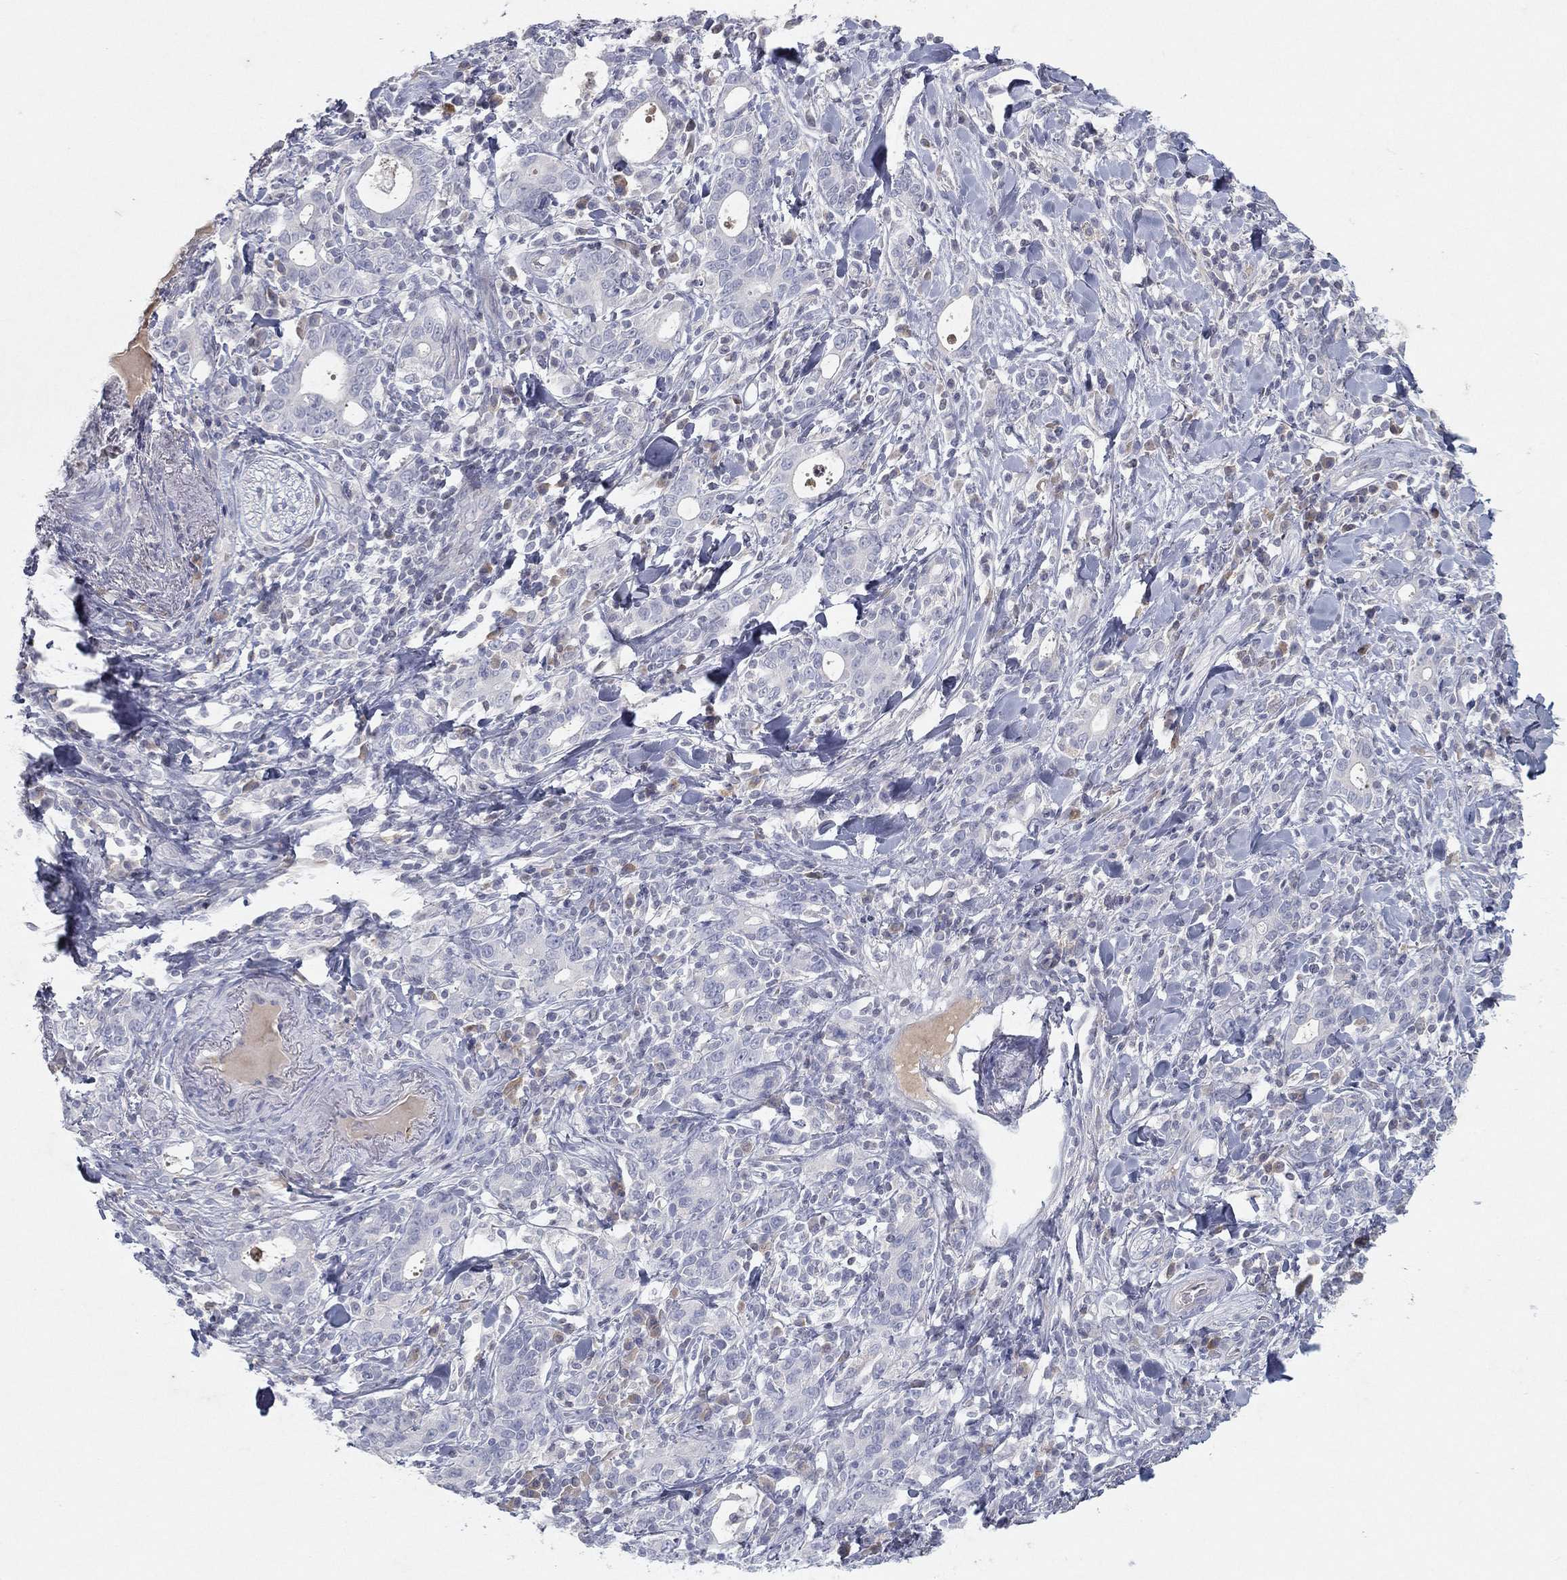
{"staining": {"intensity": "negative", "quantity": "none", "location": "none"}, "tissue": "stomach cancer", "cell_type": "Tumor cells", "image_type": "cancer", "snomed": [{"axis": "morphology", "description": "Adenocarcinoma, NOS"}, {"axis": "topography", "description": "Stomach"}], "caption": "Immunohistochemistry of stomach cancer displays no expression in tumor cells. (DAB immunohistochemistry (IHC) visualized using brightfield microscopy, high magnification).", "gene": "CPT1B", "patient": {"sex": "male", "age": 79}}